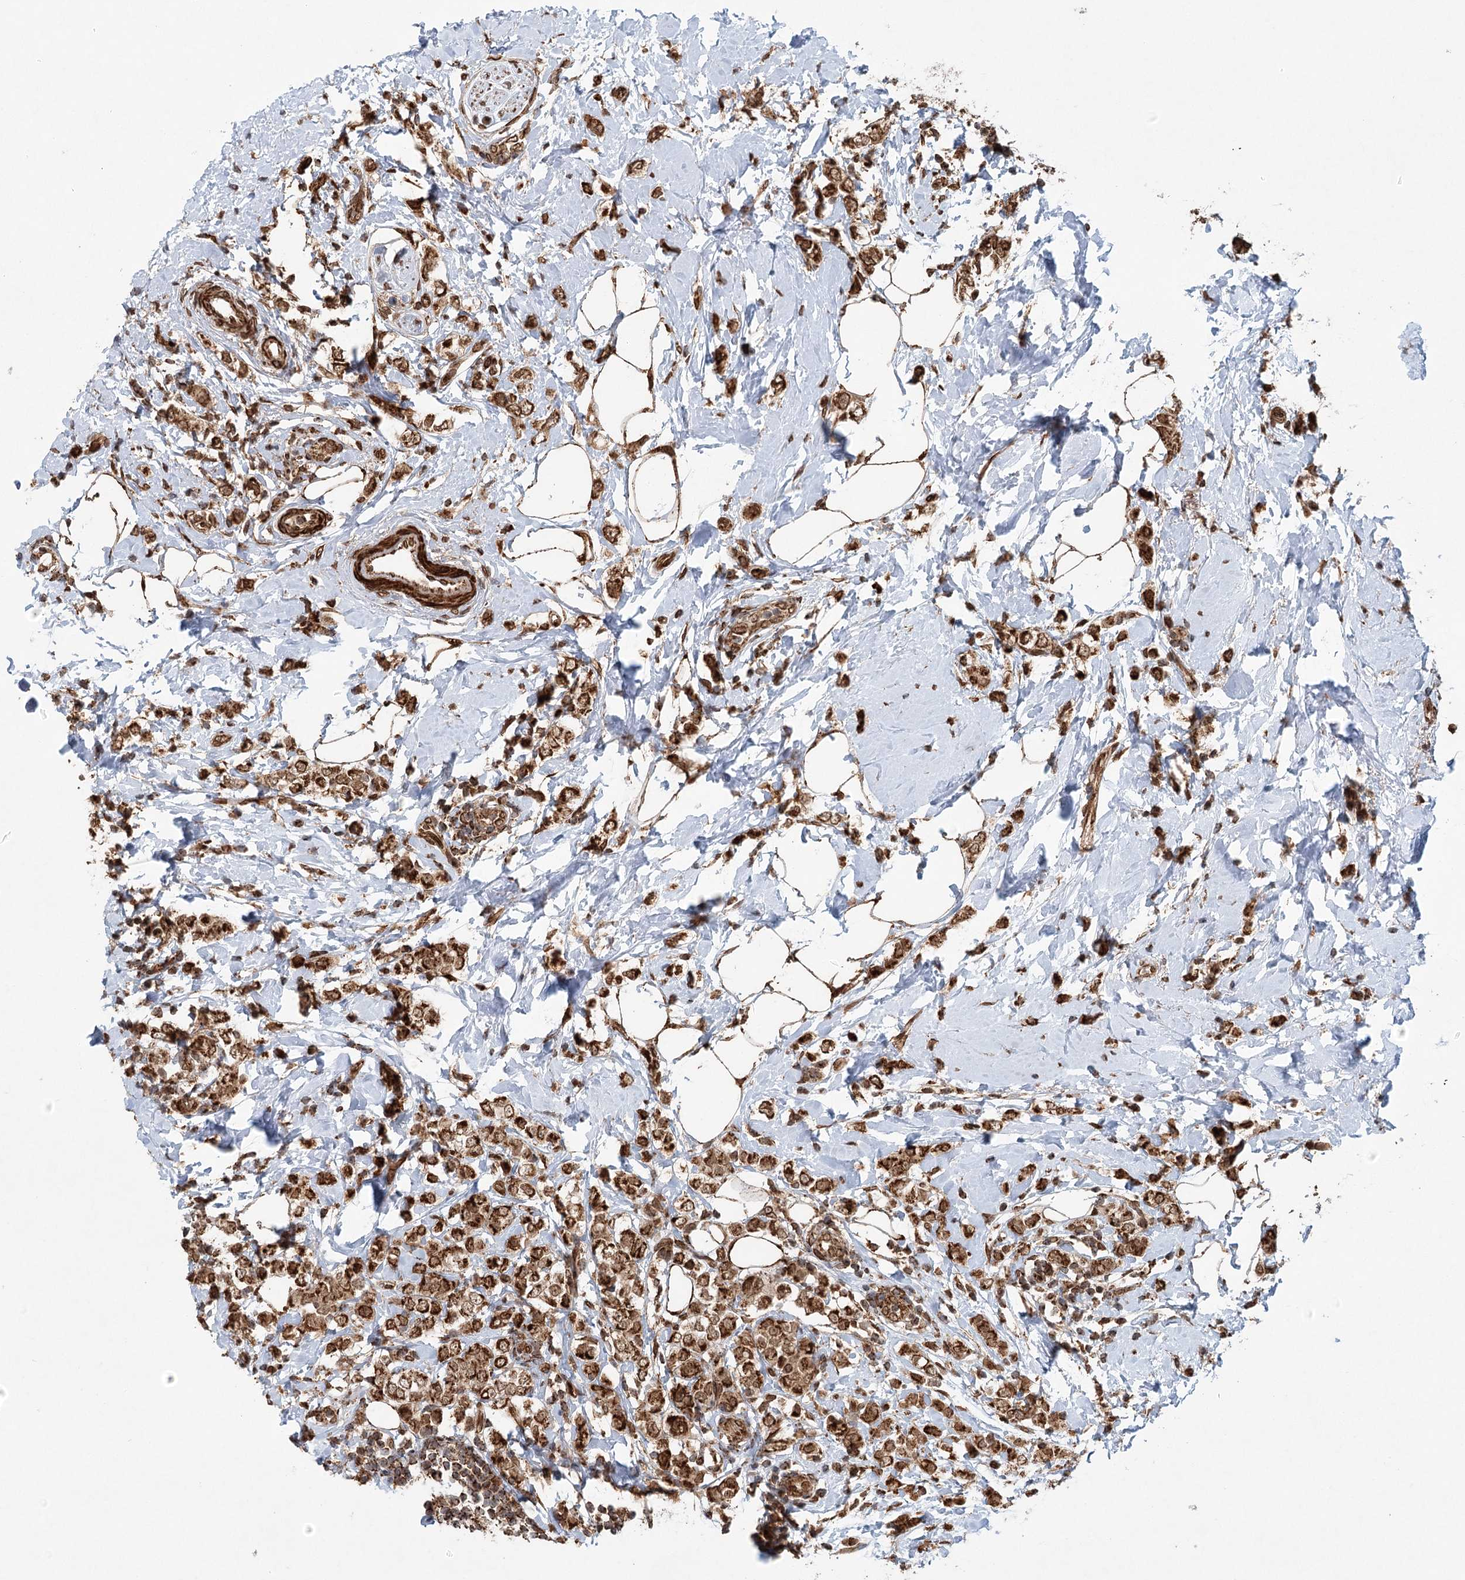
{"staining": {"intensity": "strong", "quantity": ">75%", "location": "cytoplasmic/membranous"}, "tissue": "breast cancer", "cell_type": "Tumor cells", "image_type": "cancer", "snomed": [{"axis": "morphology", "description": "Lobular carcinoma"}, {"axis": "topography", "description": "Breast"}], "caption": "This micrograph reveals breast cancer stained with immunohistochemistry (IHC) to label a protein in brown. The cytoplasmic/membranous of tumor cells show strong positivity for the protein. Nuclei are counter-stained blue.", "gene": "BCKDHA", "patient": {"sex": "female", "age": 47}}